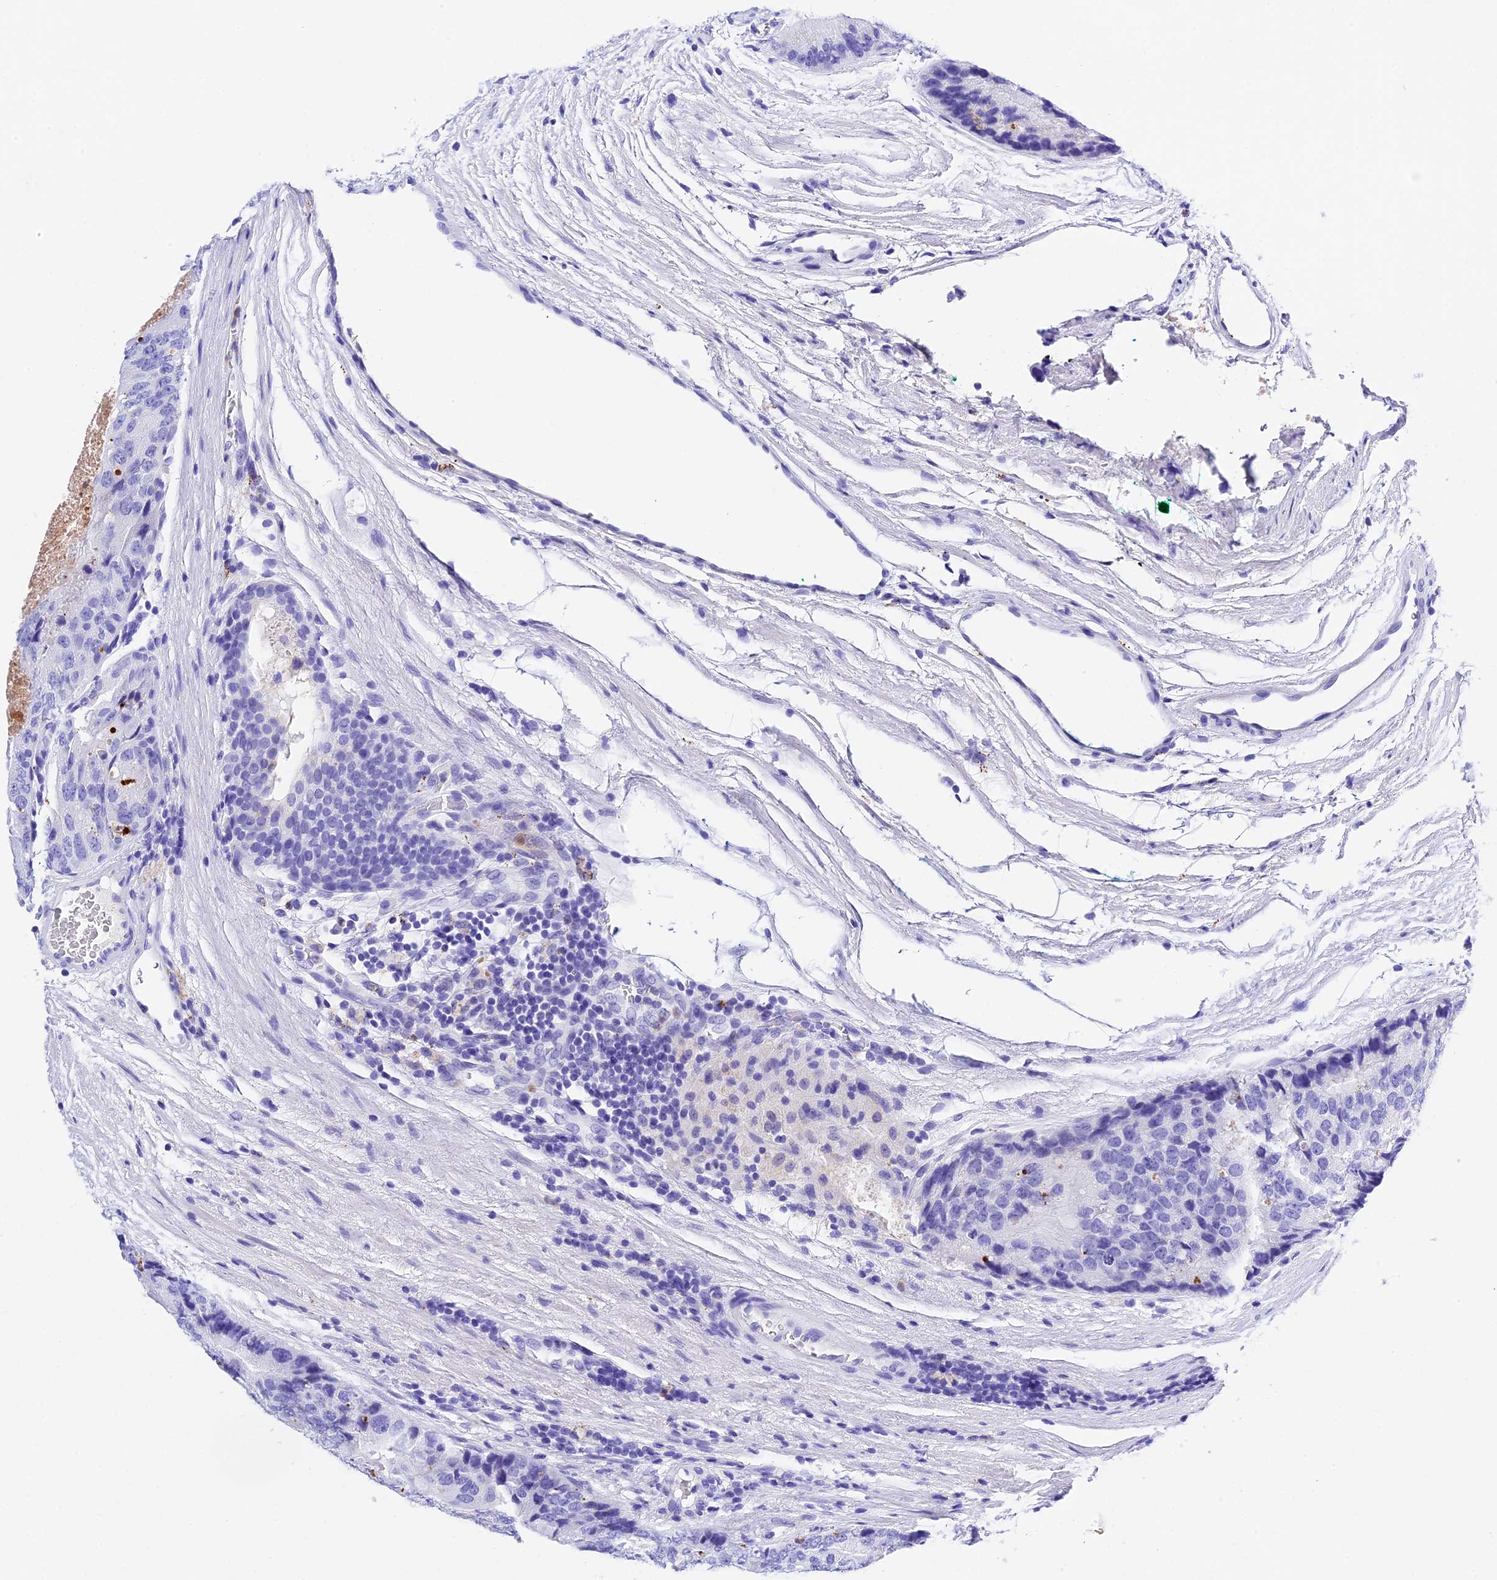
{"staining": {"intensity": "negative", "quantity": "none", "location": "none"}, "tissue": "prostate cancer", "cell_type": "Tumor cells", "image_type": "cancer", "snomed": [{"axis": "morphology", "description": "Adenocarcinoma, High grade"}, {"axis": "topography", "description": "Prostate"}], "caption": "Immunohistochemical staining of prostate cancer reveals no significant positivity in tumor cells. The staining was performed using DAB to visualize the protein expression in brown, while the nuclei were stained in blue with hematoxylin (Magnification: 20x).", "gene": "PSG11", "patient": {"sex": "male", "age": 70}}